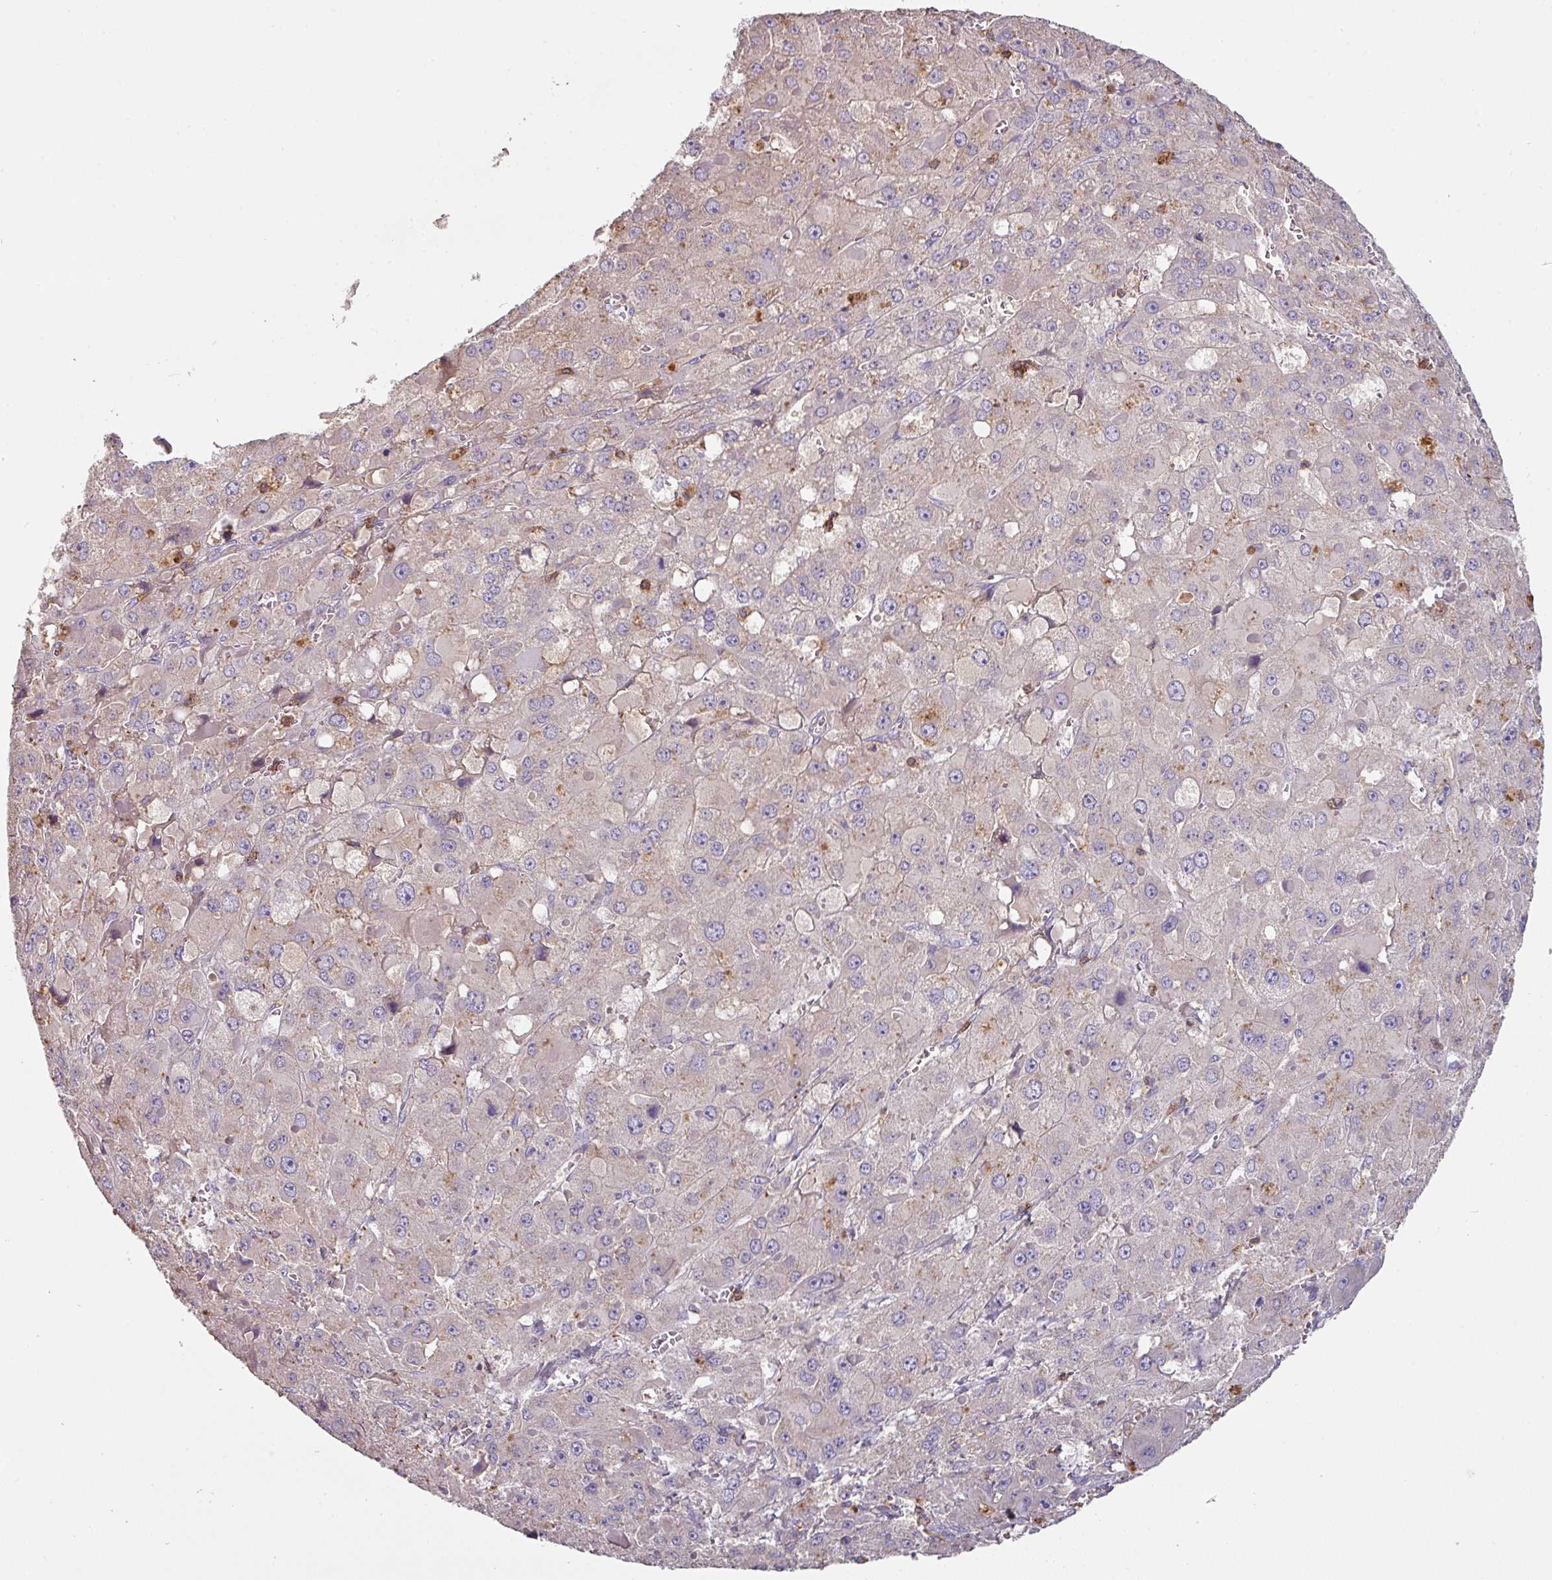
{"staining": {"intensity": "weak", "quantity": "25%-75%", "location": "cytoplasmic/membranous"}, "tissue": "liver cancer", "cell_type": "Tumor cells", "image_type": "cancer", "snomed": [{"axis": "morphology", "description": "Carcinoma, Hepatocellular, NOS"}, {"axis": "topography", "description": "Liver"}], "caption": "An immunohistochemistry (IHC) photomicrograph of neoplastic tissue is shown. Protein staining in brown shows weak cytoplasmic/membranous positivity in liver cancer within tumor cells.", "gene": "CD3G", "patient": {"sex": "female", "age": 73}}